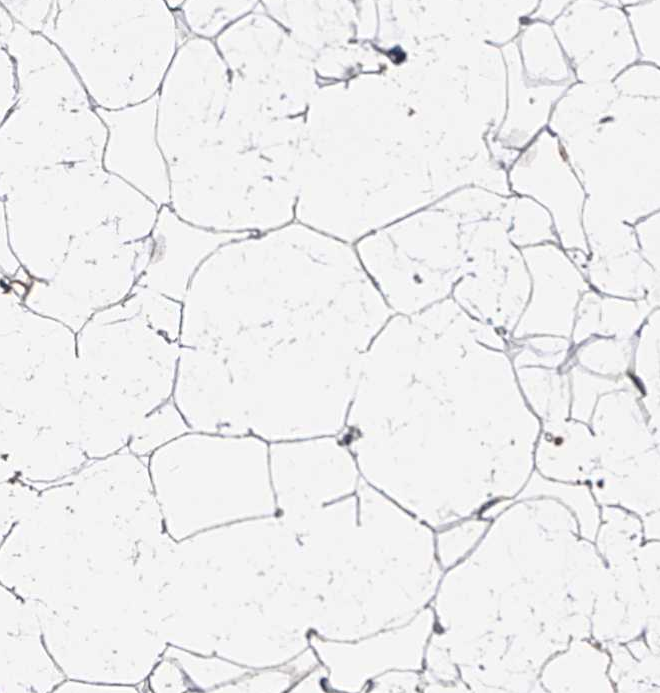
{"staining": {"intensity": "weak", "quantity": "25%-75%", "location": "cytoplasmic/membranous"}, "tissue": "adipose tissue", "cell_type": "Adipocytes", "image_type": "normal", "snomed": [{"axis": "morphology", "description": "Normal tissue, NOS"}, {"axis": "topography", "description": "Breast"}], "caption": "IHC histopathology image of normal adipose tissue: adipose tissue stained using immunohistochemistry shows low levels of weak protein expression localized specifically in the cytoplasmic/membranous of adipocytes, appearing as a cytoplasmic/membranous brown color.", "gene": "MRPL28", "patient": {"sex": "female", "age": 23}}